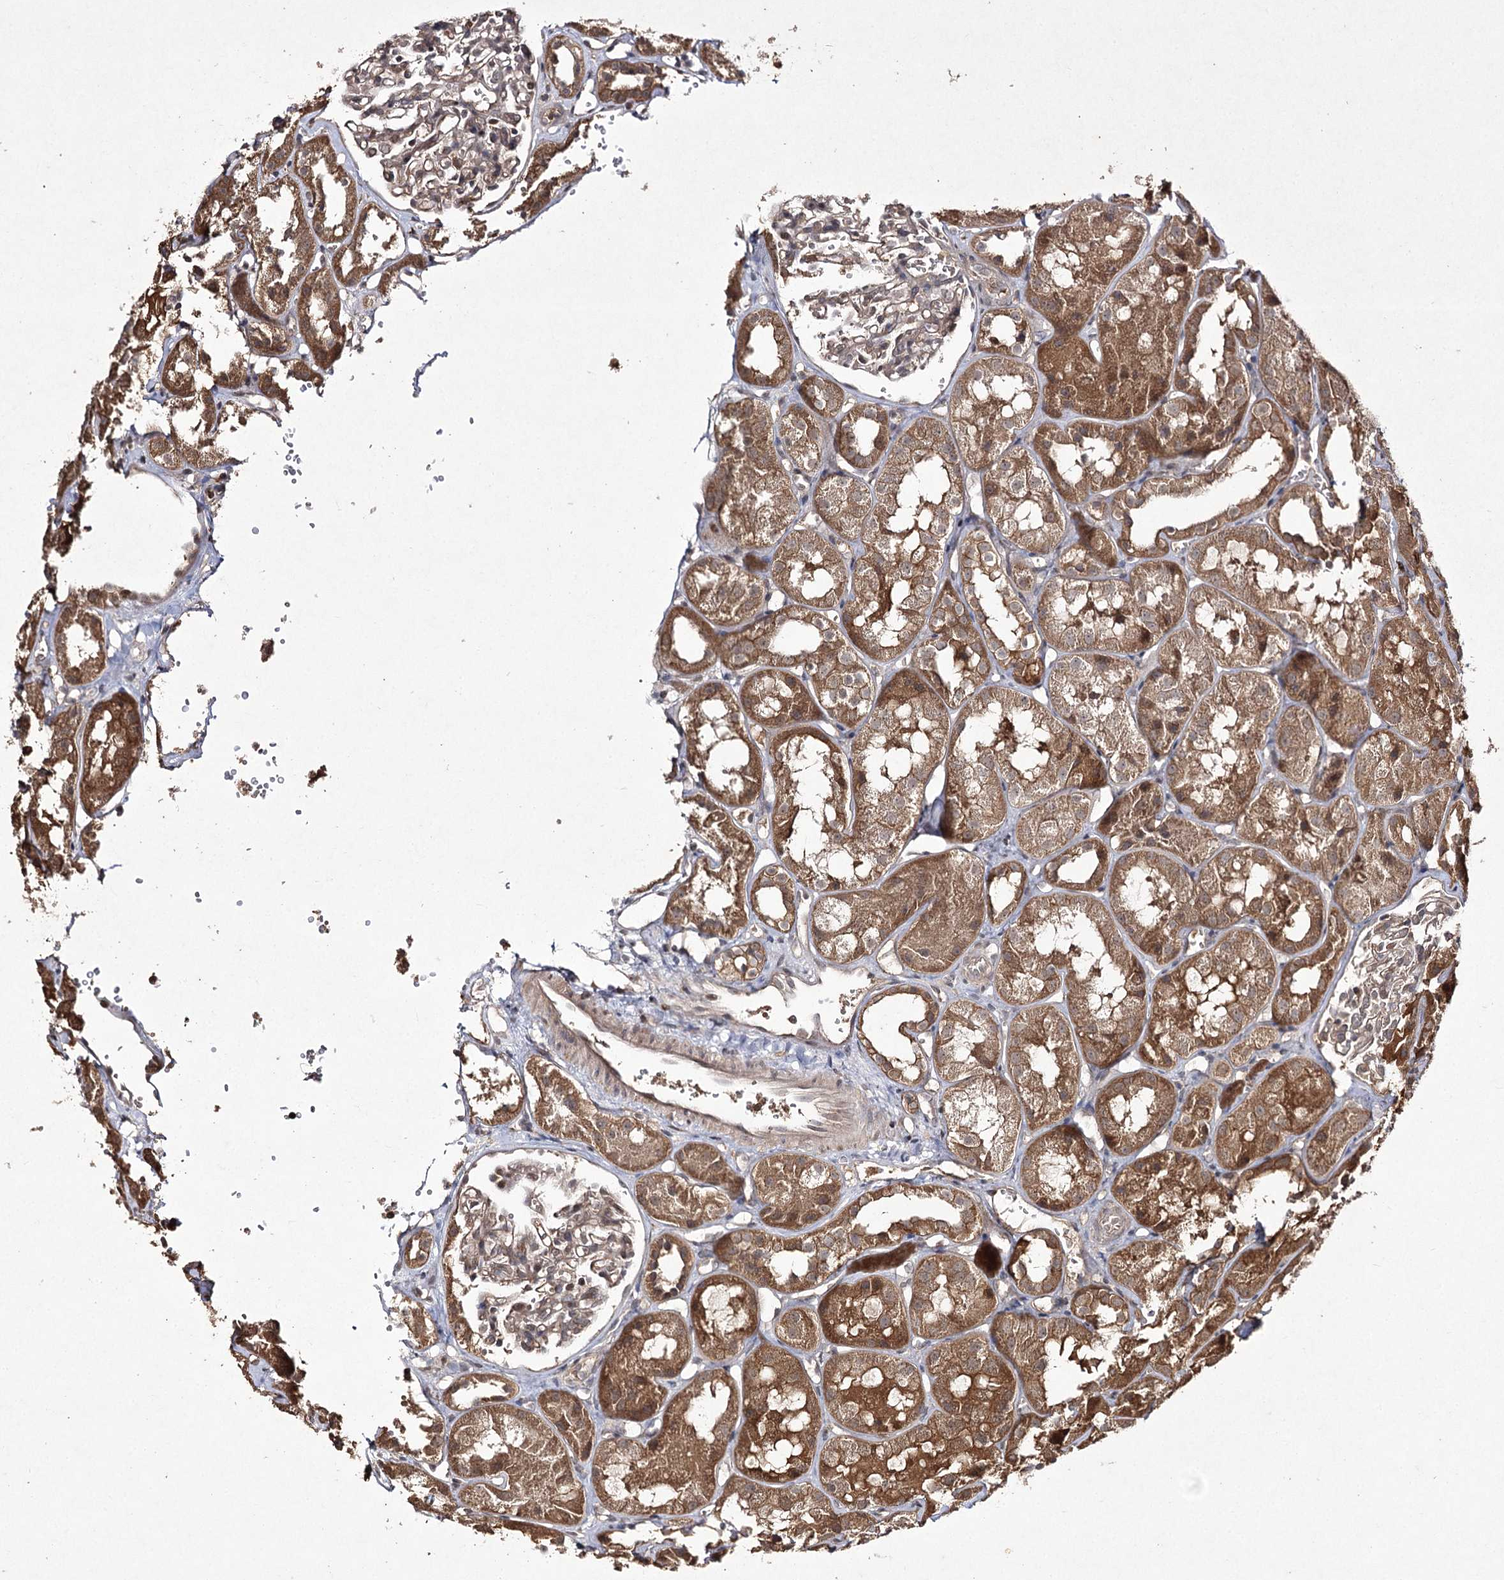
{"staining": {"intensity": "moderate", "quantity": ">75%", "location": "cytoplasmic/membranous"}, "tissue": "kidney", "cell_type": "Cells in glomeruli", "image_type": "normal", "snomed": [{"axis": "morphology", "description": "Normal tissue, NOS"}, {"axis": "topography", "description": "Kidney"}], "caption": "IHC image of unremarkable kidney stained for a protein (brown), which exhibits medium levels of moderate cytoplasmic/membranous expression in about >75% of cells in glomeruli.", "gene": "FANCL", "patient": {"sex": "male", "age": 16}}